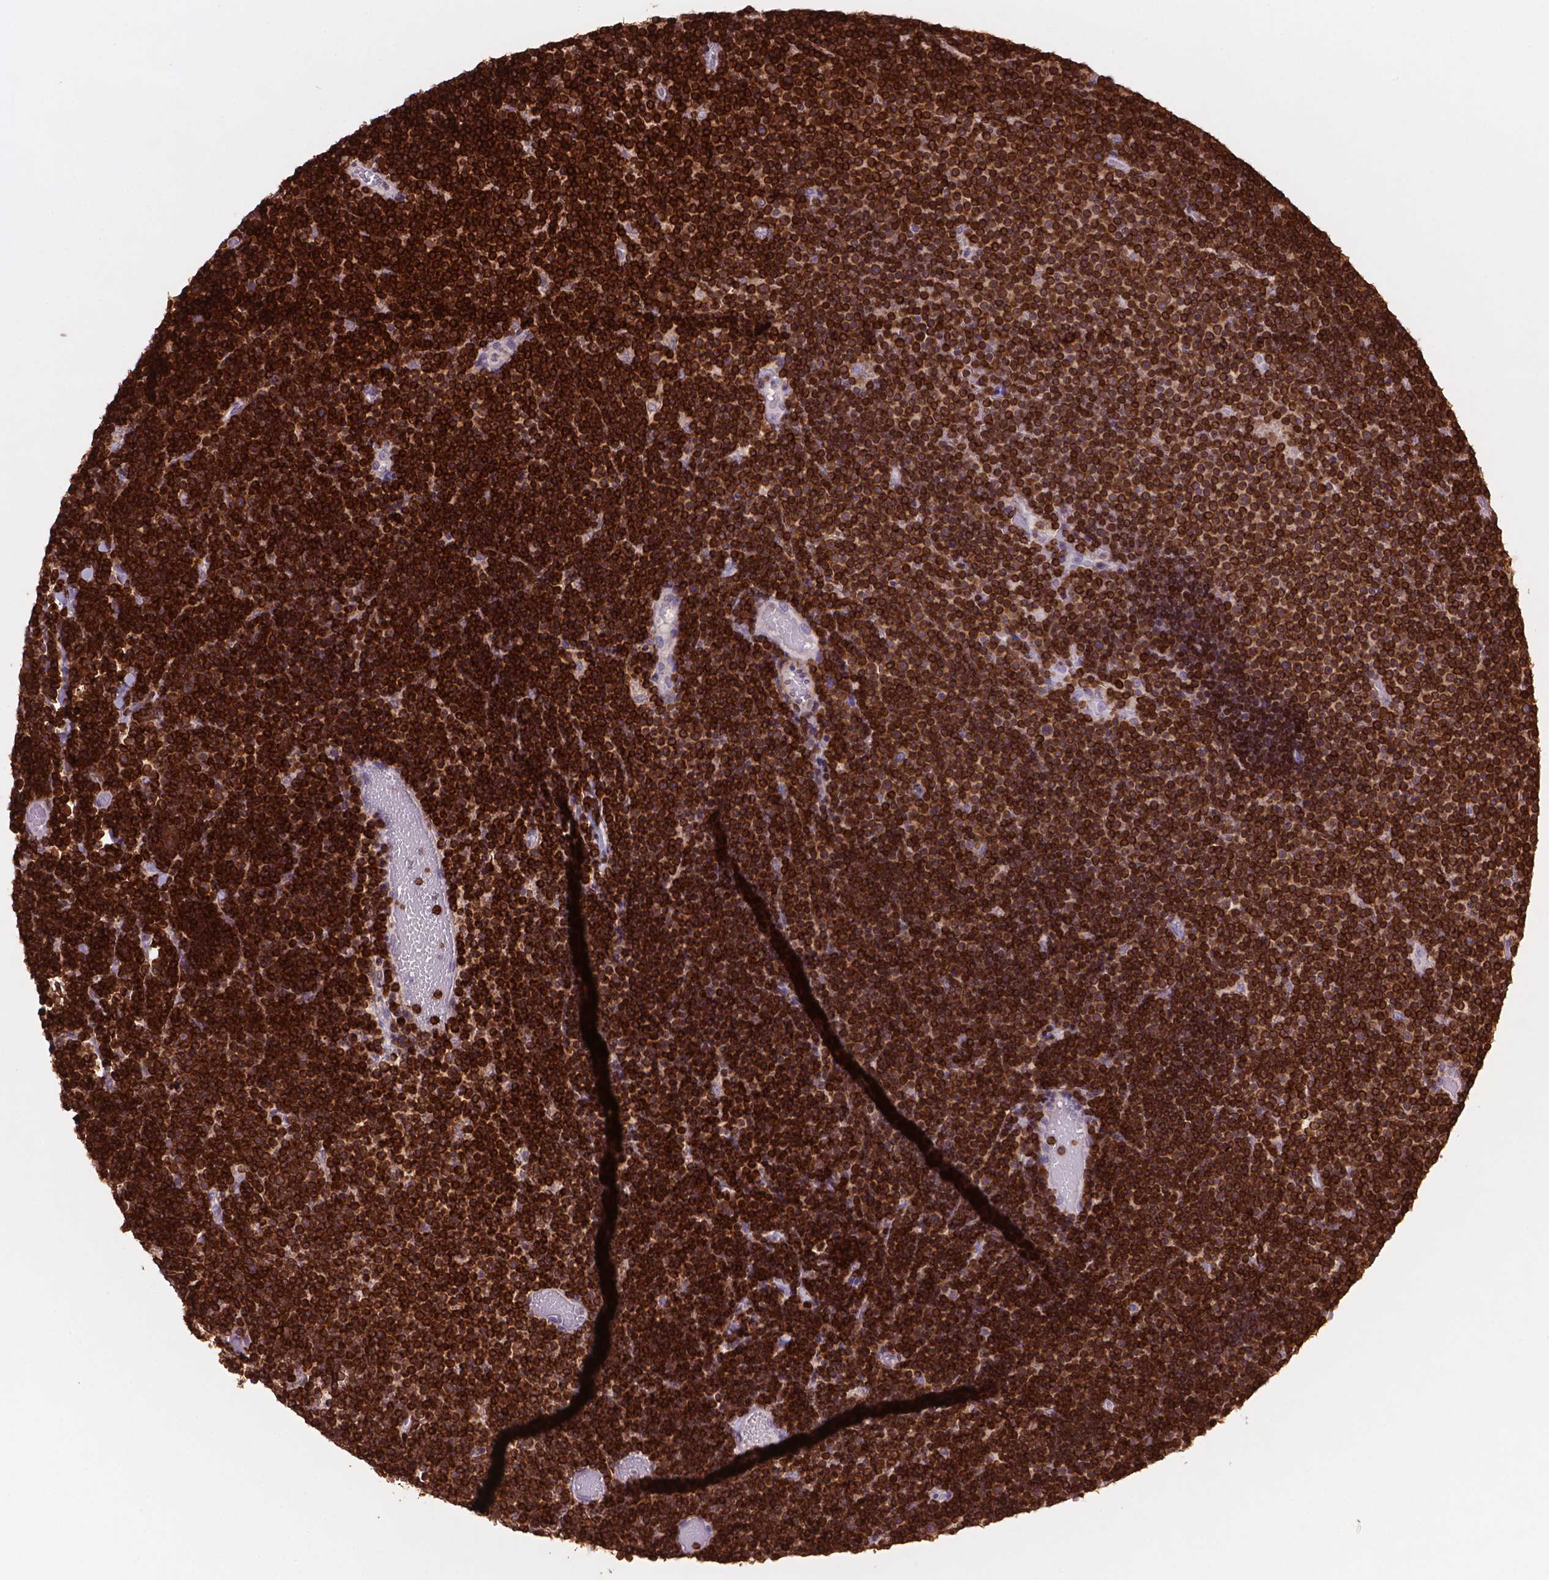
{"staining": {"intensity": "strong", "quantity": ">75%", "location": "cytoplasmic/membranous"}, "tissue": "lymphoma", "cell_type": "Tumor cells", "image_type": "cancer", "snomed": [{"axis": "morphology", "description": "Malignant lymphoma, non-Hodgkin's type, Low grade"}, {"axis": "topography", "description": "Brain"}], "caption": "Low-grade malignant lymphoma, non-Hodgkin's type stained with DAB (3,3'-diaminobenzidine) IHC displays high levels of strong cytoplasmic/membranous staining in approximately >75% of tumor cells.", "gene": "BCL2", "patient": {"sex": "female", "age": 66}}